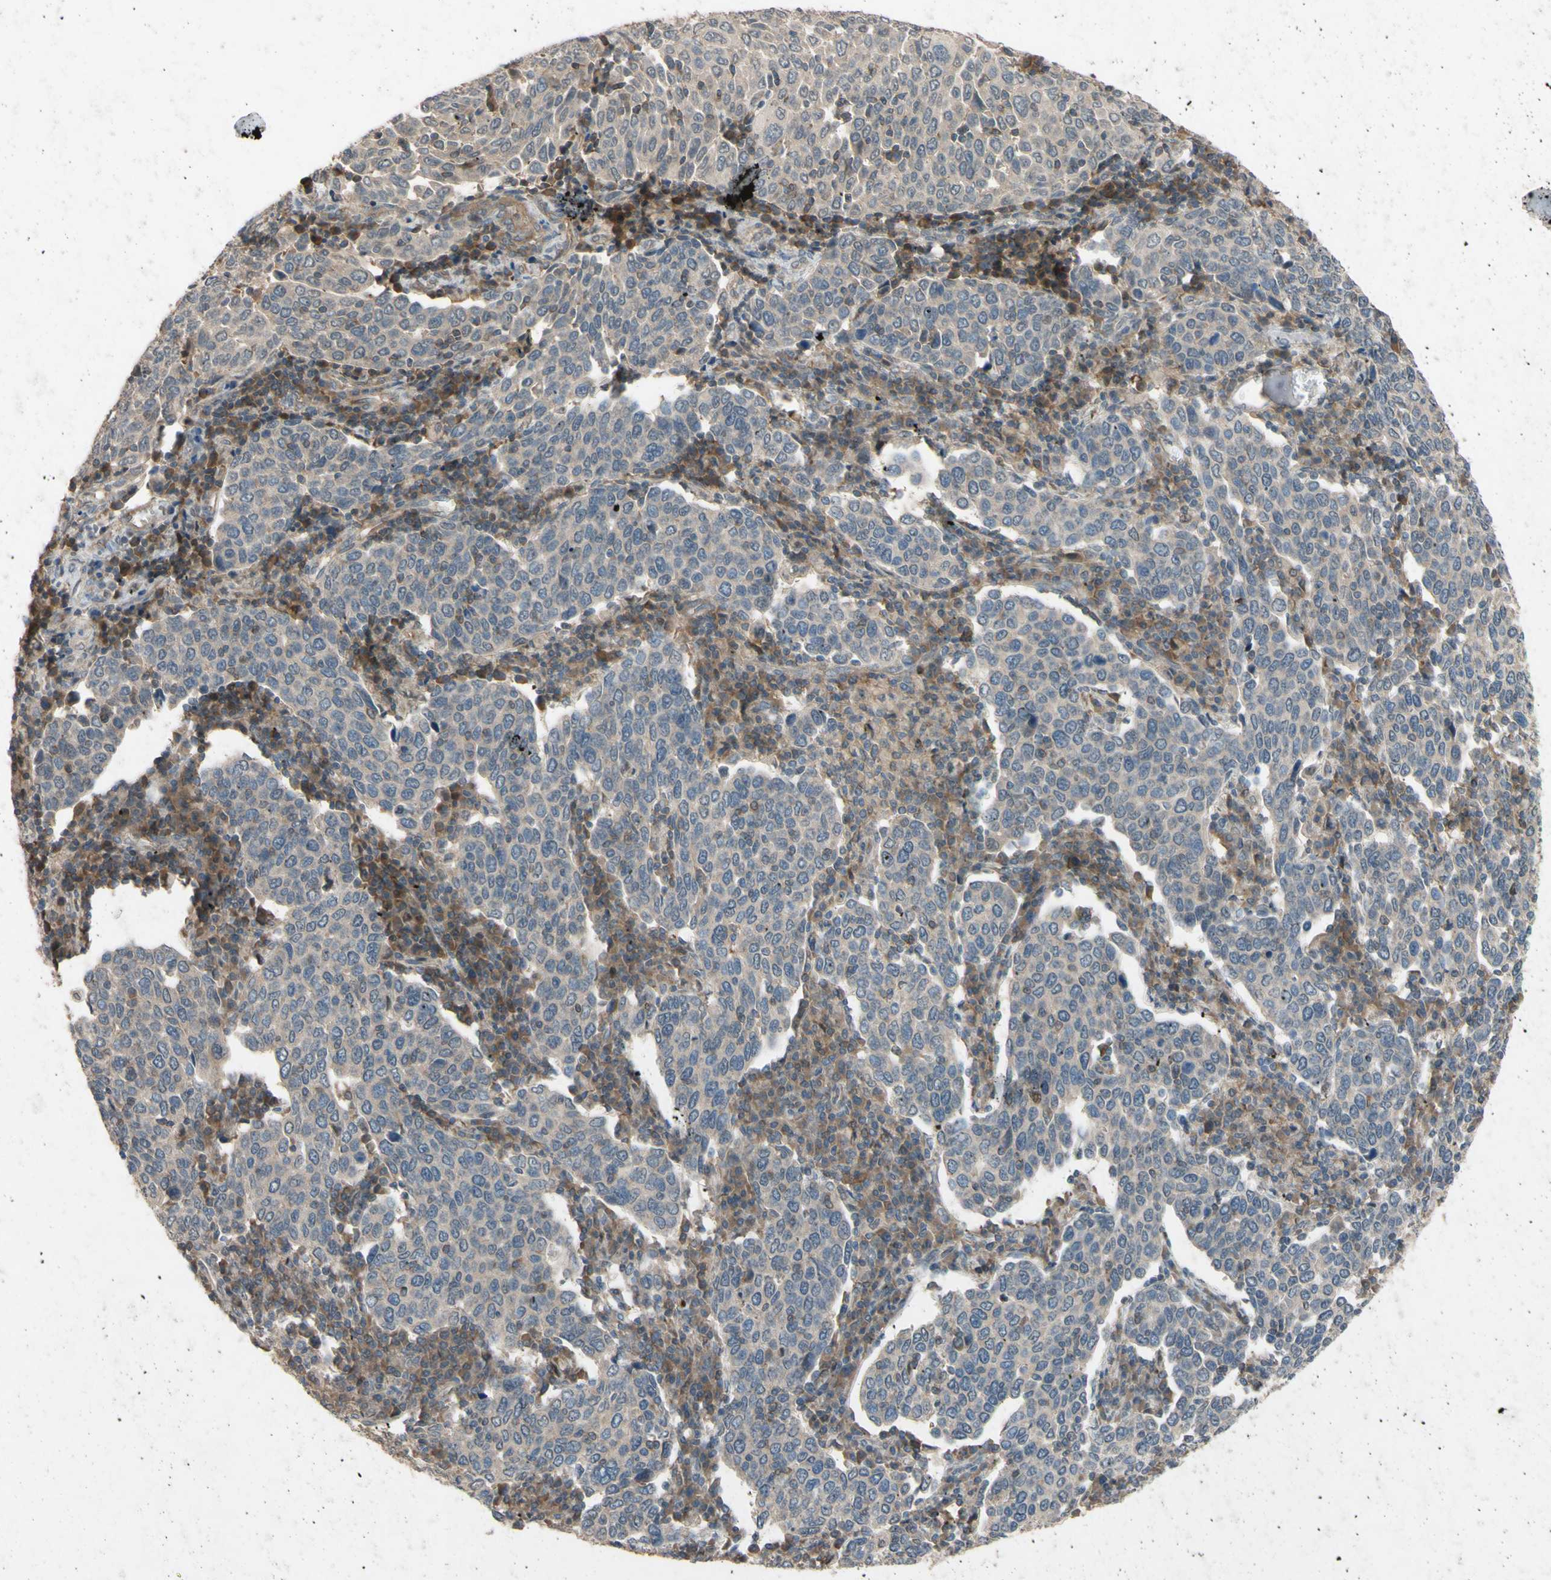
{"staining": {"intensity": "weak", "quantity": ">75%", "location": "cytoplasmic/membranous"}, "tissue": "cervical cancer", "cell_type": "Tumor cells", "image_type": "cancer", "snomed": [{"axis": "morphology", "description": "Squamous cell carcinoma, NOS"}, {"axis": "topography", "description": "Cervix"}], "caption": "Immunohistochemistry (IHC) histopathology image of cervical cancer (squamous cell carcinoma) stained for a protein (brown), which reveals low levels of weak cytoplasmic/membranous positivity in about >75% of tumor cells.", "gene": "SHROOM4", "patient": {"sex": "female", "age": 40}}